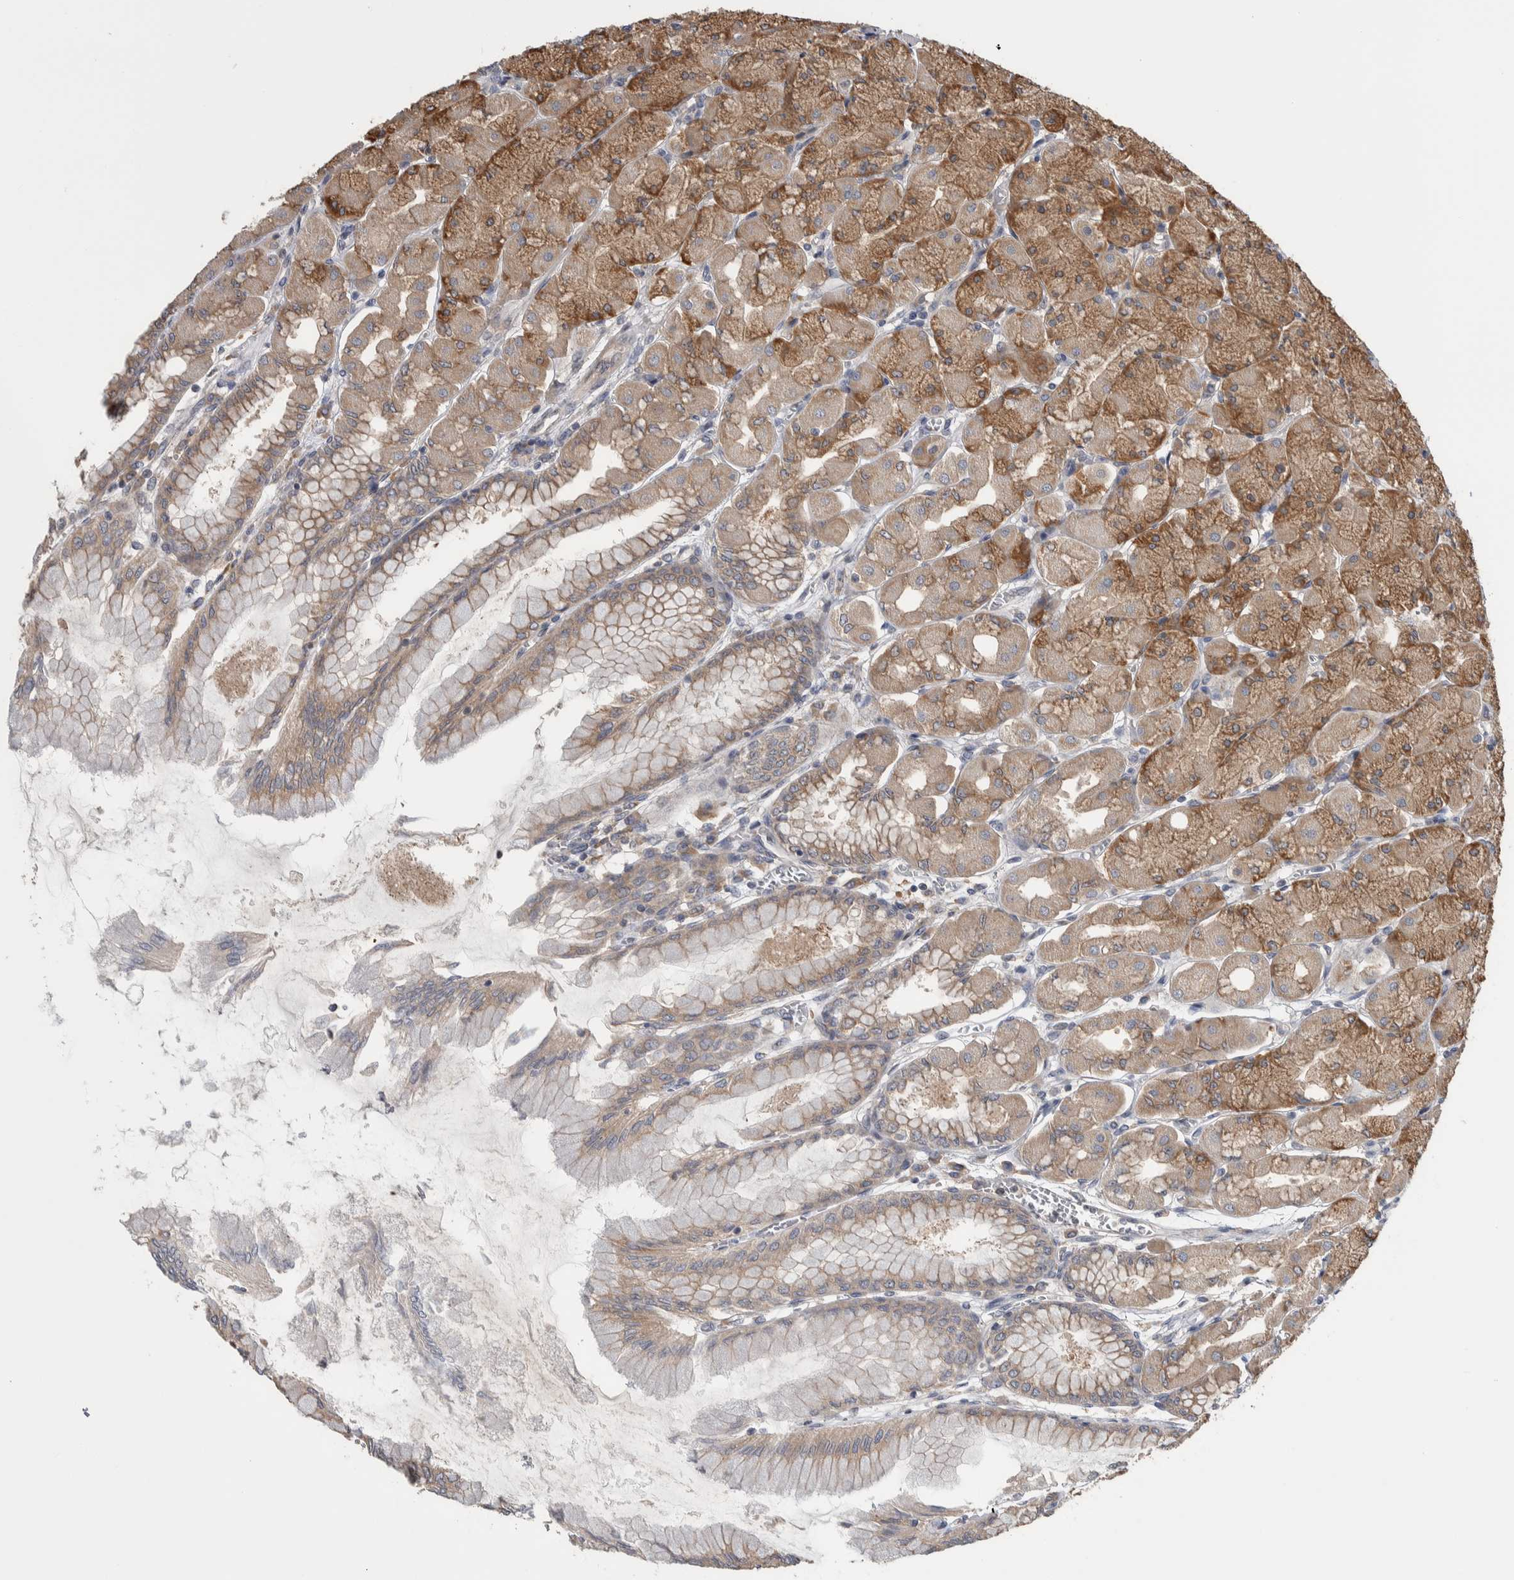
{"staining": {"intensity": "moderate", "quantity": ">75%", "location": "cytoplasmic/membranous,nuclear"}, "tissue": "stomach", "cell_type": "Glandular cells", "image_type": "normal", "snomed": [{"axis": "morphology", "description": "Normal tissue, NOS"}, {"axis": "topography", "description": "Stomach, upper"}], "caption": "IHC of normal stomach reveals medium levels of moderate cytoplasmic/membranous,nuclear expression in approximately >75% of glandular cells.", "gene": "PRDM4", "patient": {"sex": "female", "age": 56}}